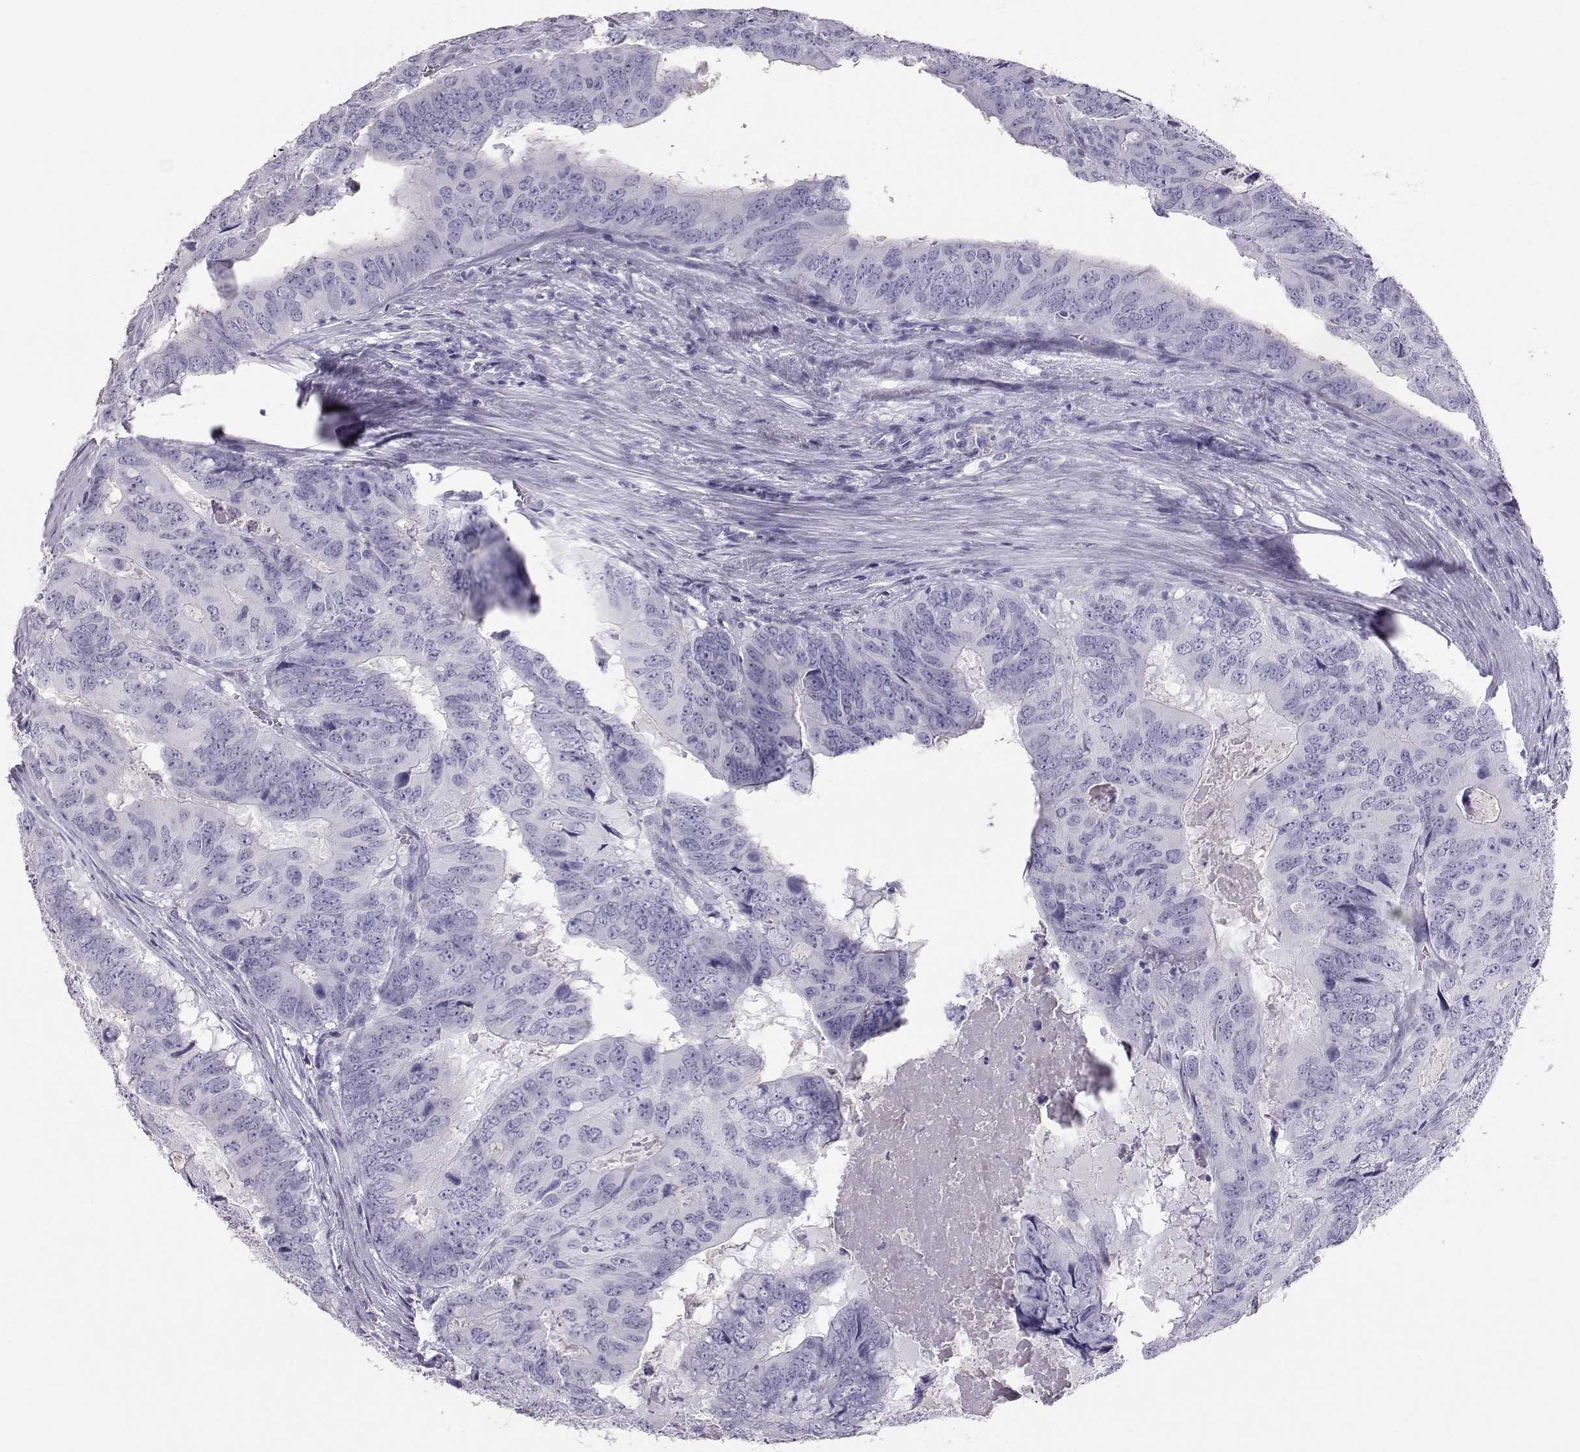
{"staining": {"intensity": "negative", "quantity": "none", "location": "none"}, "tissue": "colorectal cancer", "cell_type": "Tumor cells", "image_type": "cancer", "snomed": [{"axis": "morphology", "description": "Adenocarcinoma, NOS"}, {"axis": "topography", "description": "Colon"}], "caption": "Micrograph shows no protein staining in tumor cells of colorectal cancer (adenocarcinoma) tissue.", "gene": "ITLN2", "patient": {"sex": "male", "age": 79}}